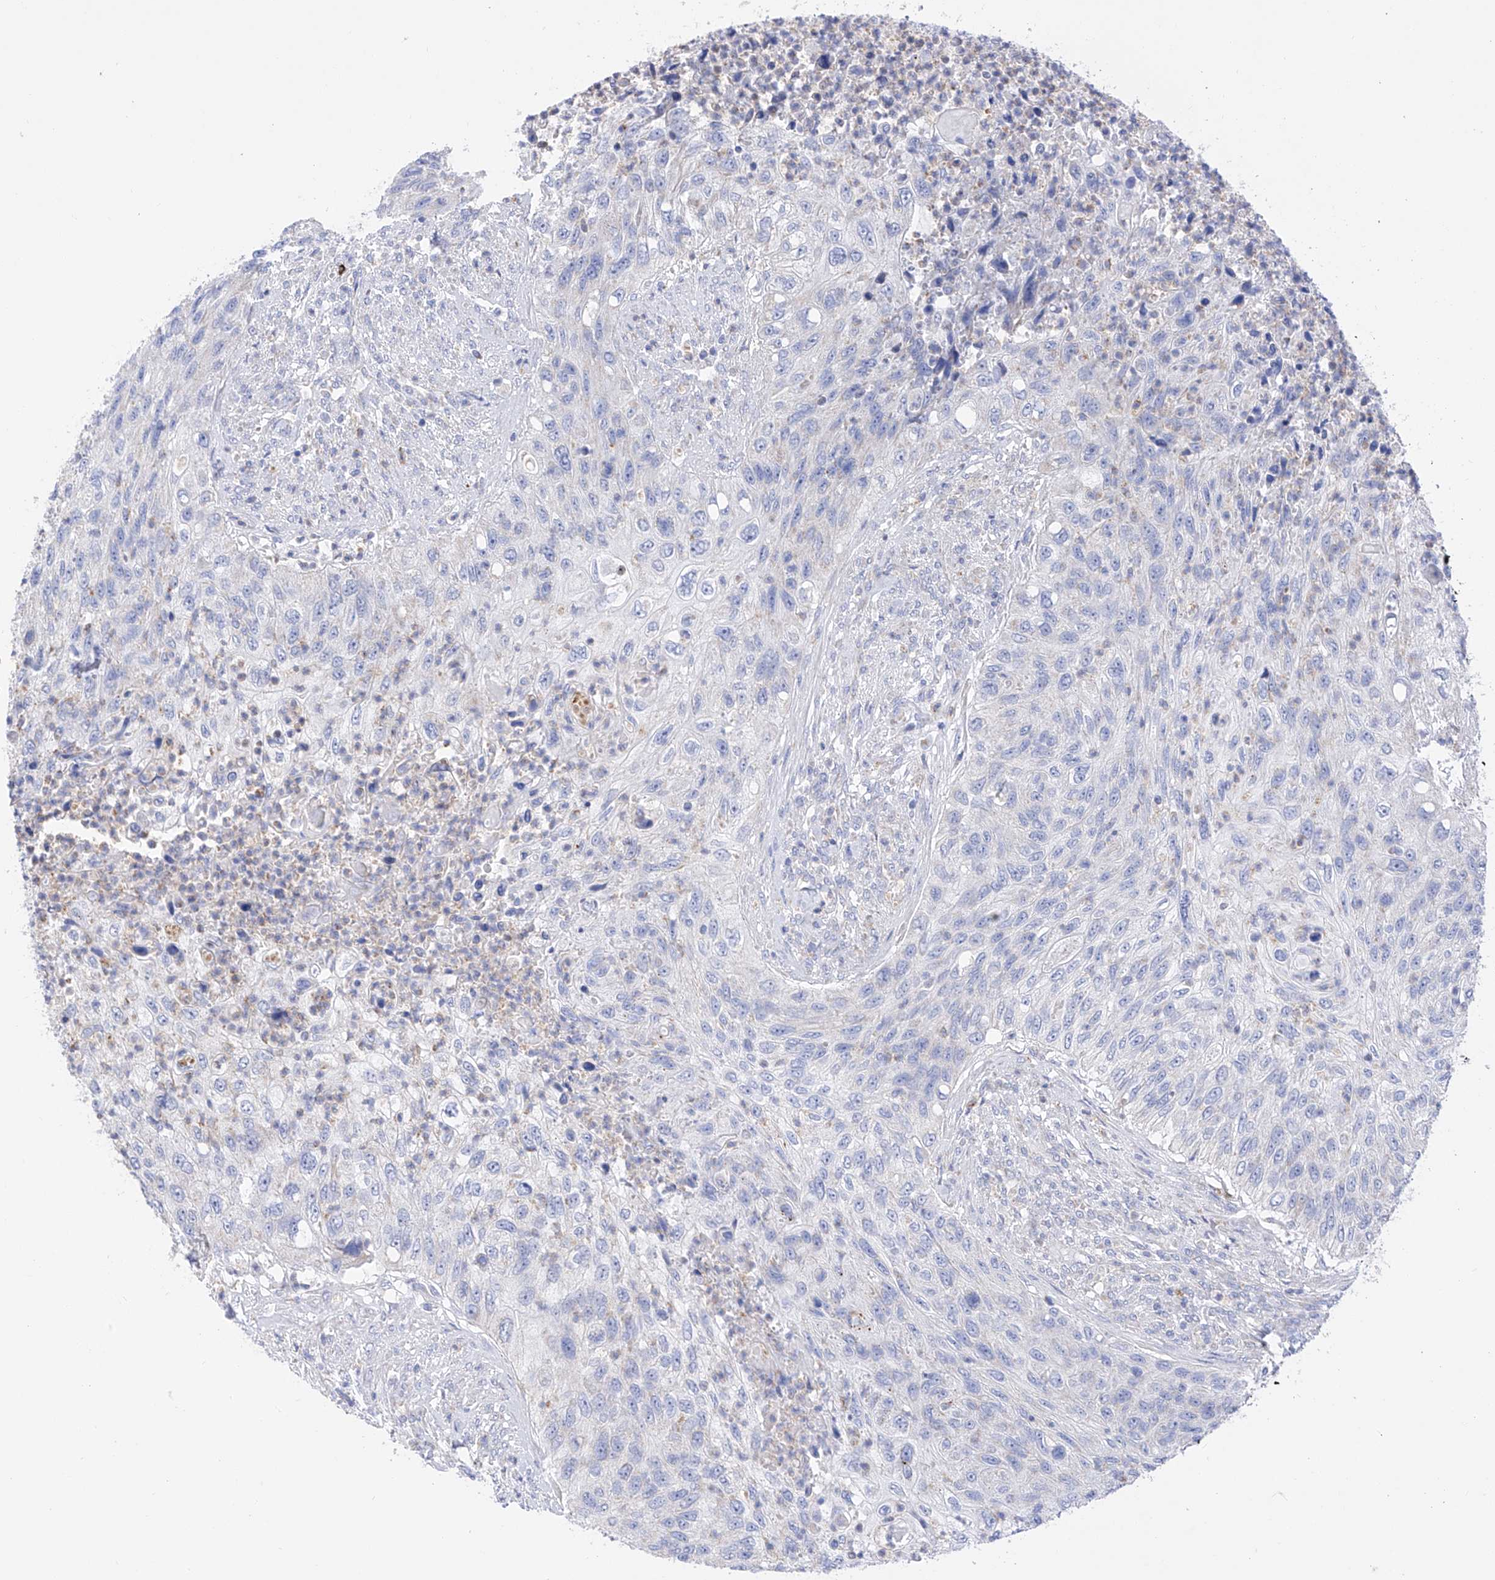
{"staining": {"intensity": "negative", "quantity": "none", "location": "none"}, "tissue": "urothelial cancer", "cell_type": "Tumor cells", "image_type": "cancer", "snomed": [{"axis": "morphology", "description": "Urothelial carcinoma, High grade"}, {"axis": "topography", "description": "Urinary bladder"}], "caption": "Image shows no protein staining in tumor cells of urothelial carcinoma (high-grade) tissue. Nuclei are stained in blue.", "gene": "FLG", "patient": {"sex": "female", "age": 60}}